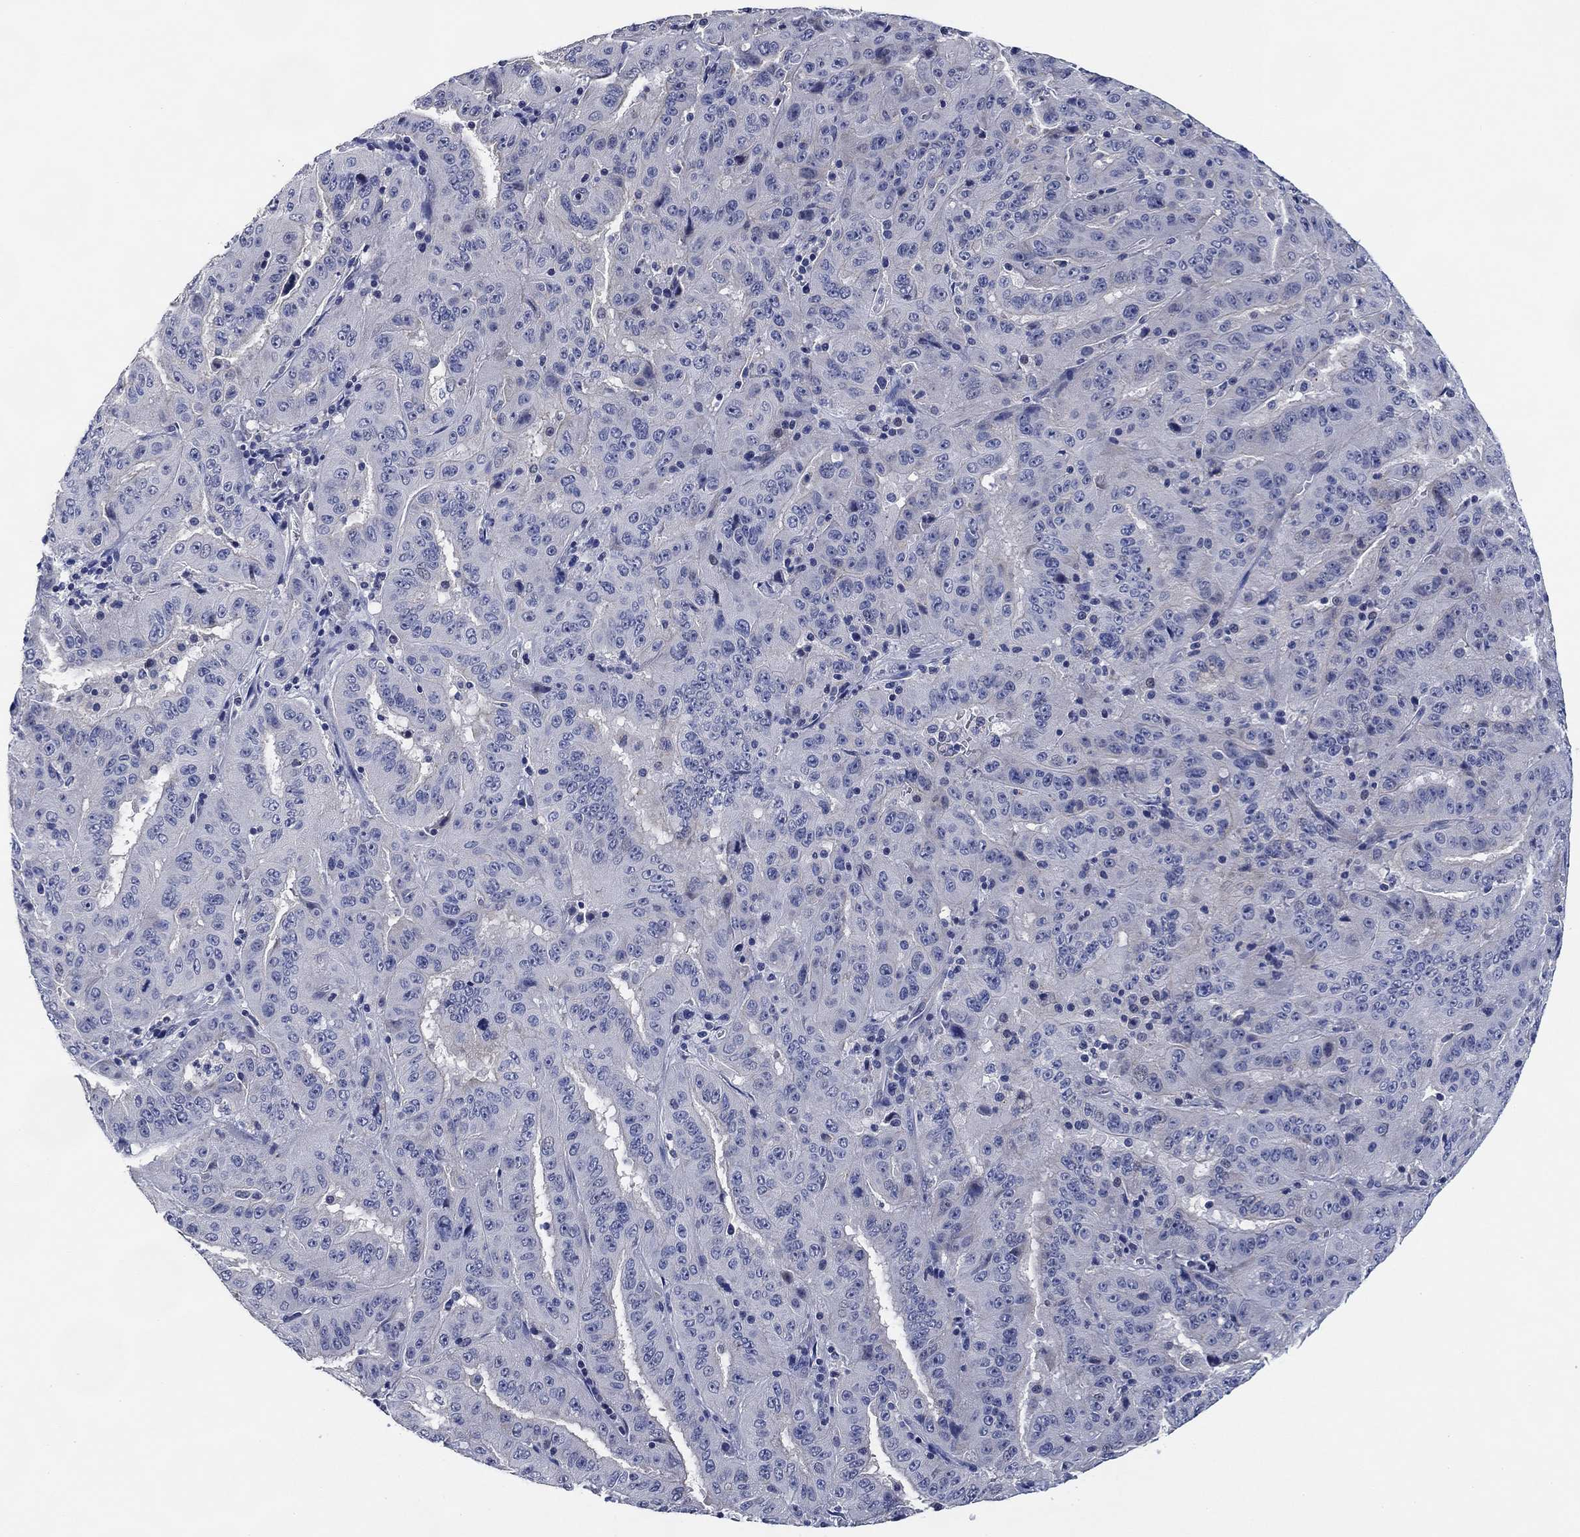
{"staining": {"intensity": "negative", "quantity": "none", "location": "none"}, "tissue": "pancreatic cancer", "cell_type": "Tumor cells", "image_type": "cancer", "snomed": [{"axis": "morphology", "description": "Adenocarcinoma, NOS"}, {"axis": "topography", "description": "Pancreas"}], "caption": "This is a micrograph of immunohistochemistry staining of pancreatic adenocarcinoma, which shows no expression in tumor cells. Brightfield microscopy of immunohistochemistry stained with DAB (3,3'-diaminobenzidine) (brown) and hematoxylin (blue), captured at high magnification.", "gene": "DAZL", "patient": {"sex": "male", "age": 63}}